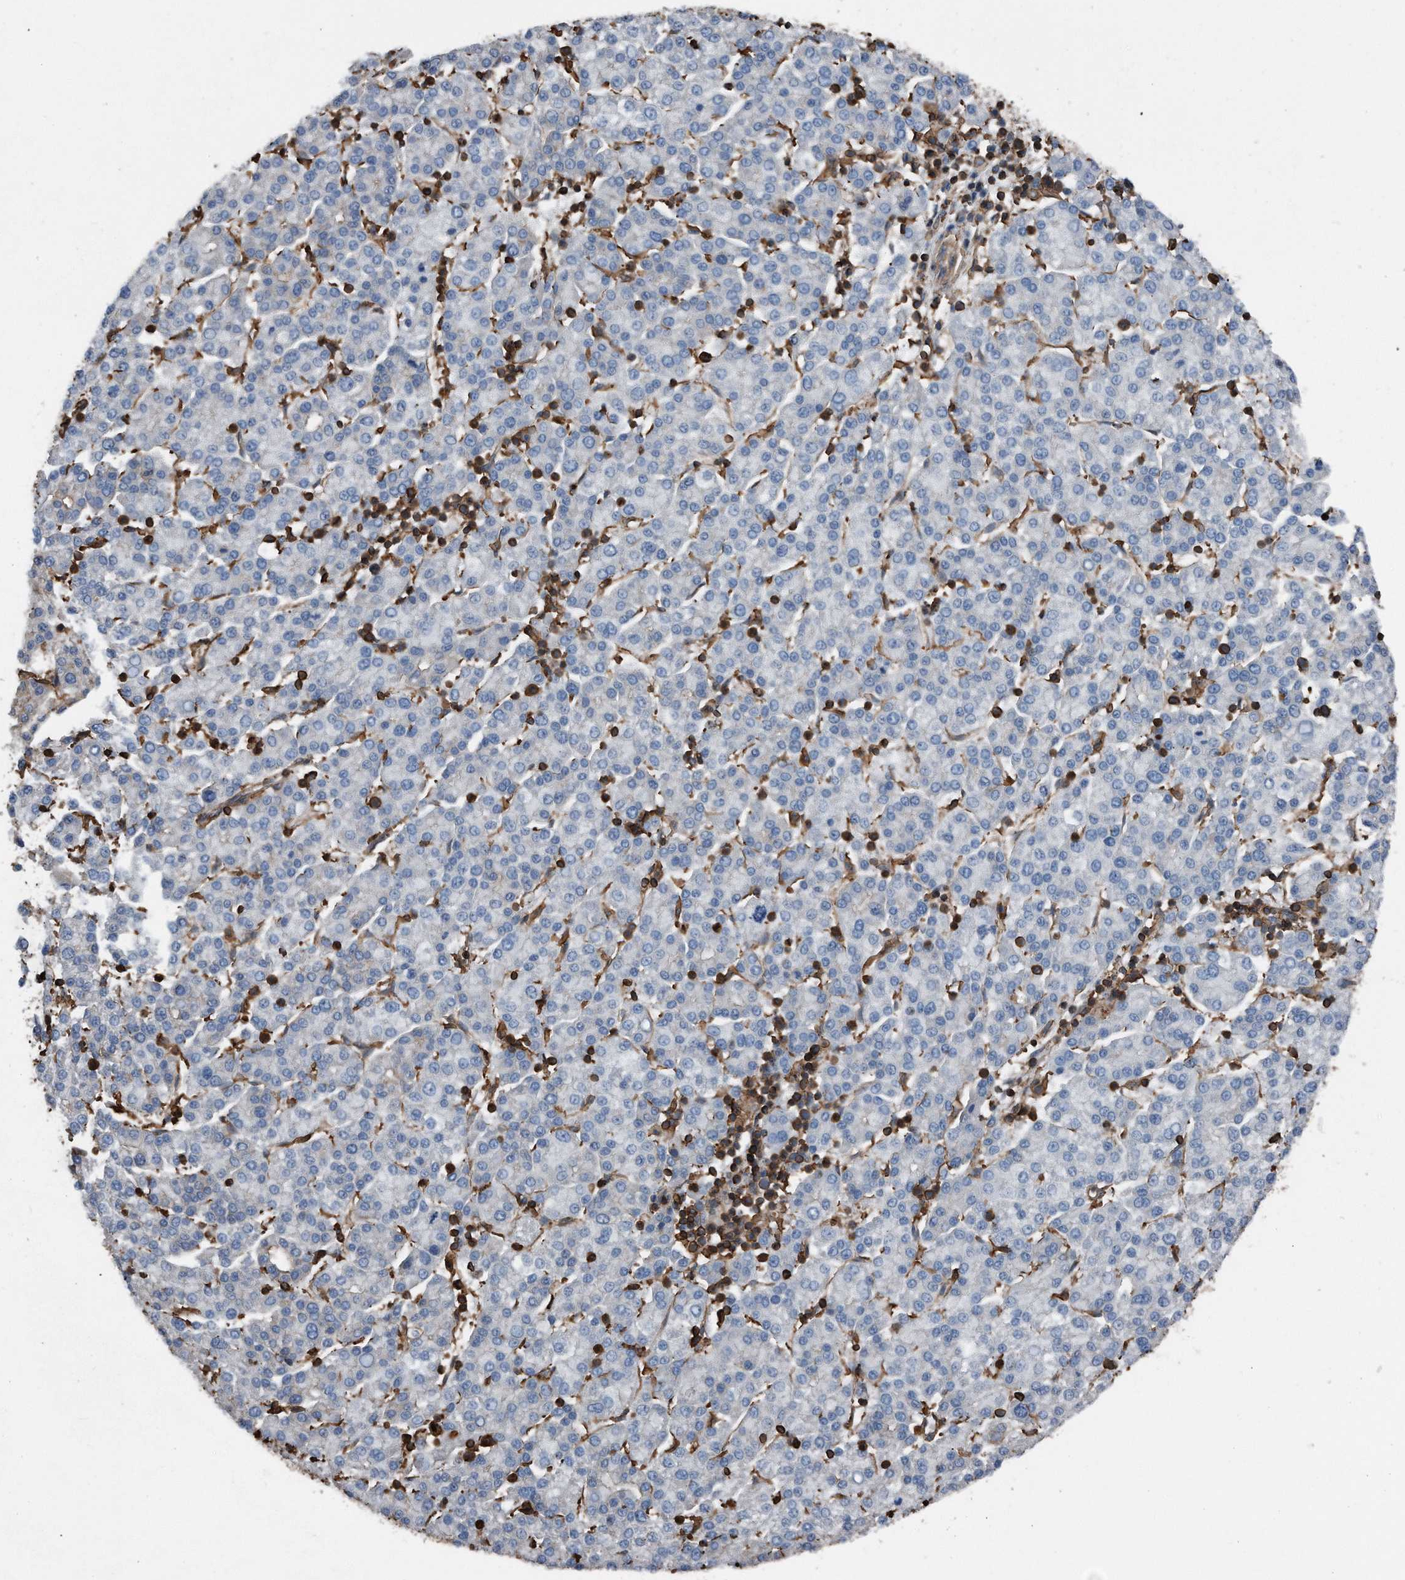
{"staining": {"intensity": "negative", "quantity": "none", "location": "none"}, "tissue": "liver cancer", "cell_type": "Tumor cells", "image_type": "cancer", "snomed": [{"axis": "morphology", "description": "Carcinoma, Hepatocellular, NOS"}, {"axis": "topography", "description": "Liver"}], "caption": "DAB immunohistochemical staining of human liver cancer (hepatocellular carcinoma) exhibits no significant staining in tumor cells.", "gene": "RSPO3", "patient": {"sex": "female", "age": 58}}